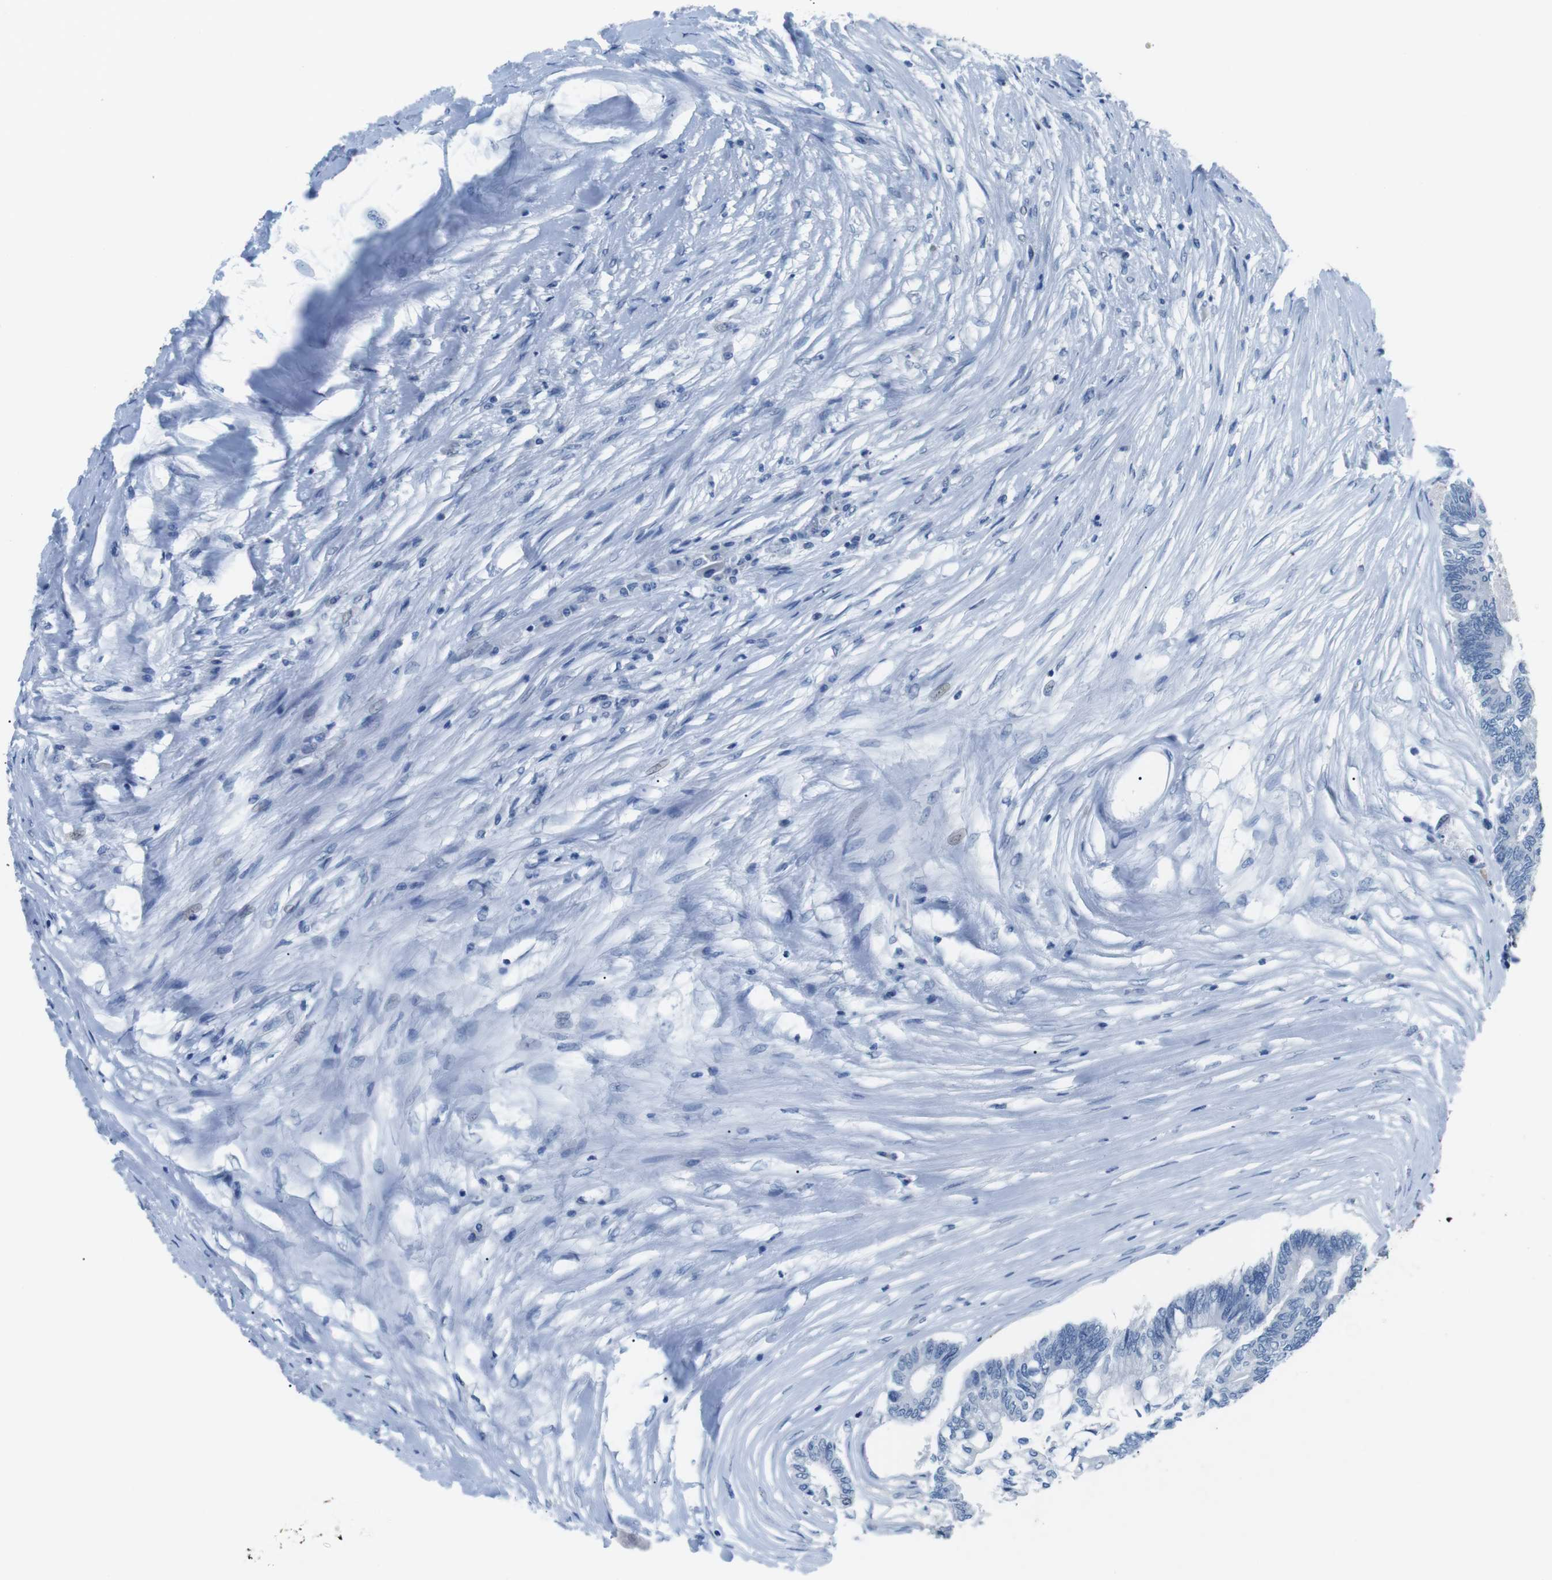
{"staining": {"intensity": "strong", "quantity": "<25%", "location": "cytoplasmic/membranous"}, "tissue": "colorectal cancer", "cell_type": "Tumor cells", "image_type": "cancer", "snomed": [{"axis": "morphology", "description": "Adenocarcinoma, NOS"}, {"axis": "topography", "description": "Rectum"}], "caption": "Immunohistochemical staining of colorectal cancer displays medium levels of strong cytoplasmic/membranous protein staining in about <25% of tumor cells. The staining was performed using DAB (3,3'-diaminobenzidine) to visualize the protein expression in brown, while the nuclei were stained in blue with hematoxylin (Magnification: 20x).", "gene": "MUC2", "patient": {"sex": "male", "age": 63}}